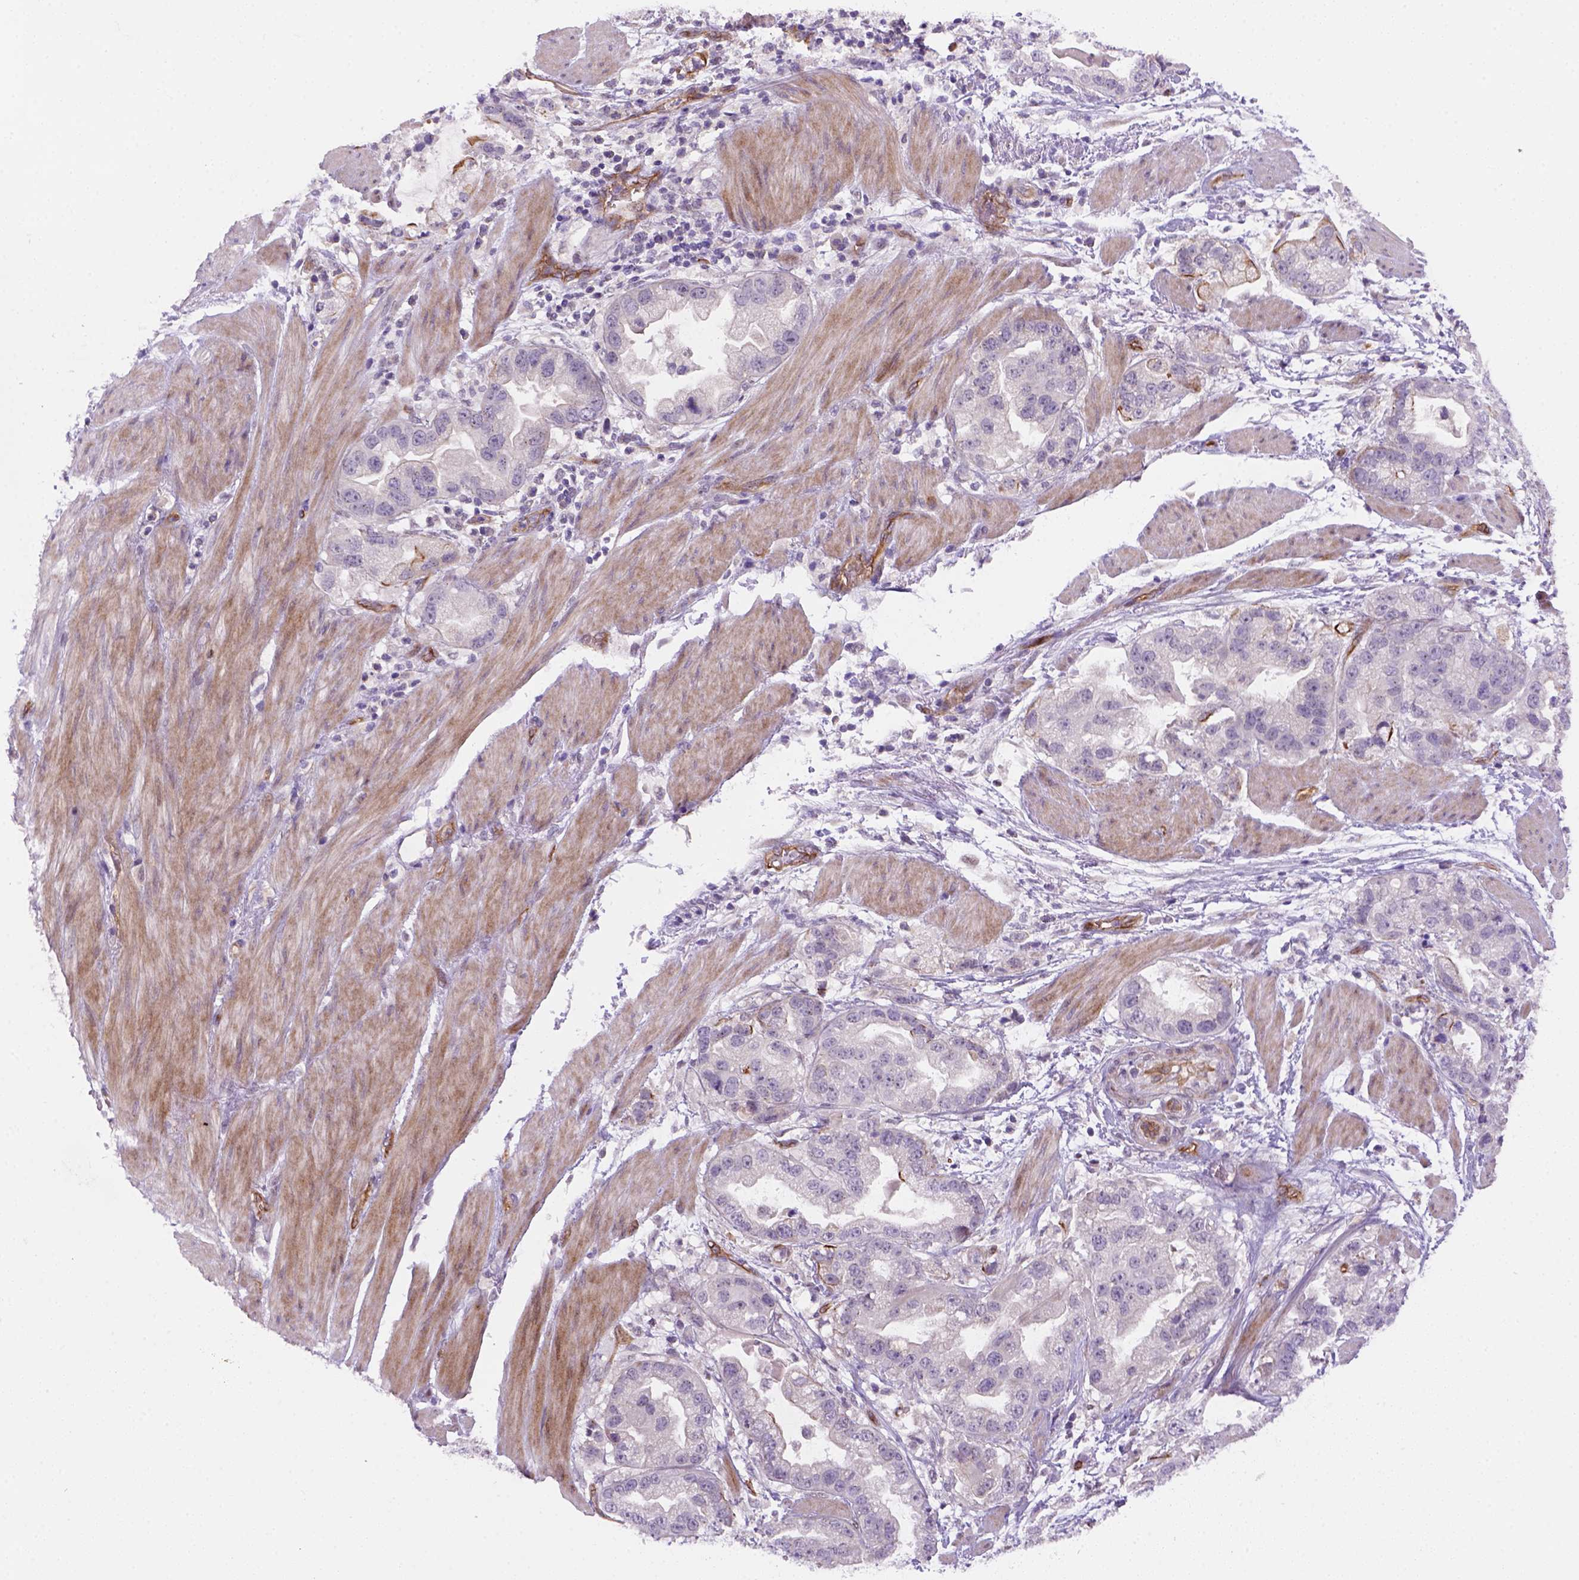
{"staining": {"intensity": "negative", "quantity": "none", "location": "none"}, "tissue": "stomach cancer", "cell_type": "Tumor cells", "image_type": "cancer", "snomed": [{"axis": "morphology", "description": "Adenocarcinoma, NOS"}, {"axis": "topography", "description": "Stomach"}], "caption": "A micrograph of human stomach cancer is negative for staining in tumor cells. (Brightfield microscopy of DAB (3,3'-diaminobenzidine) immunohistochemistry at high magnification).", "gene": "VSTM5", "patient": {"sex": "male", "age": 59}}